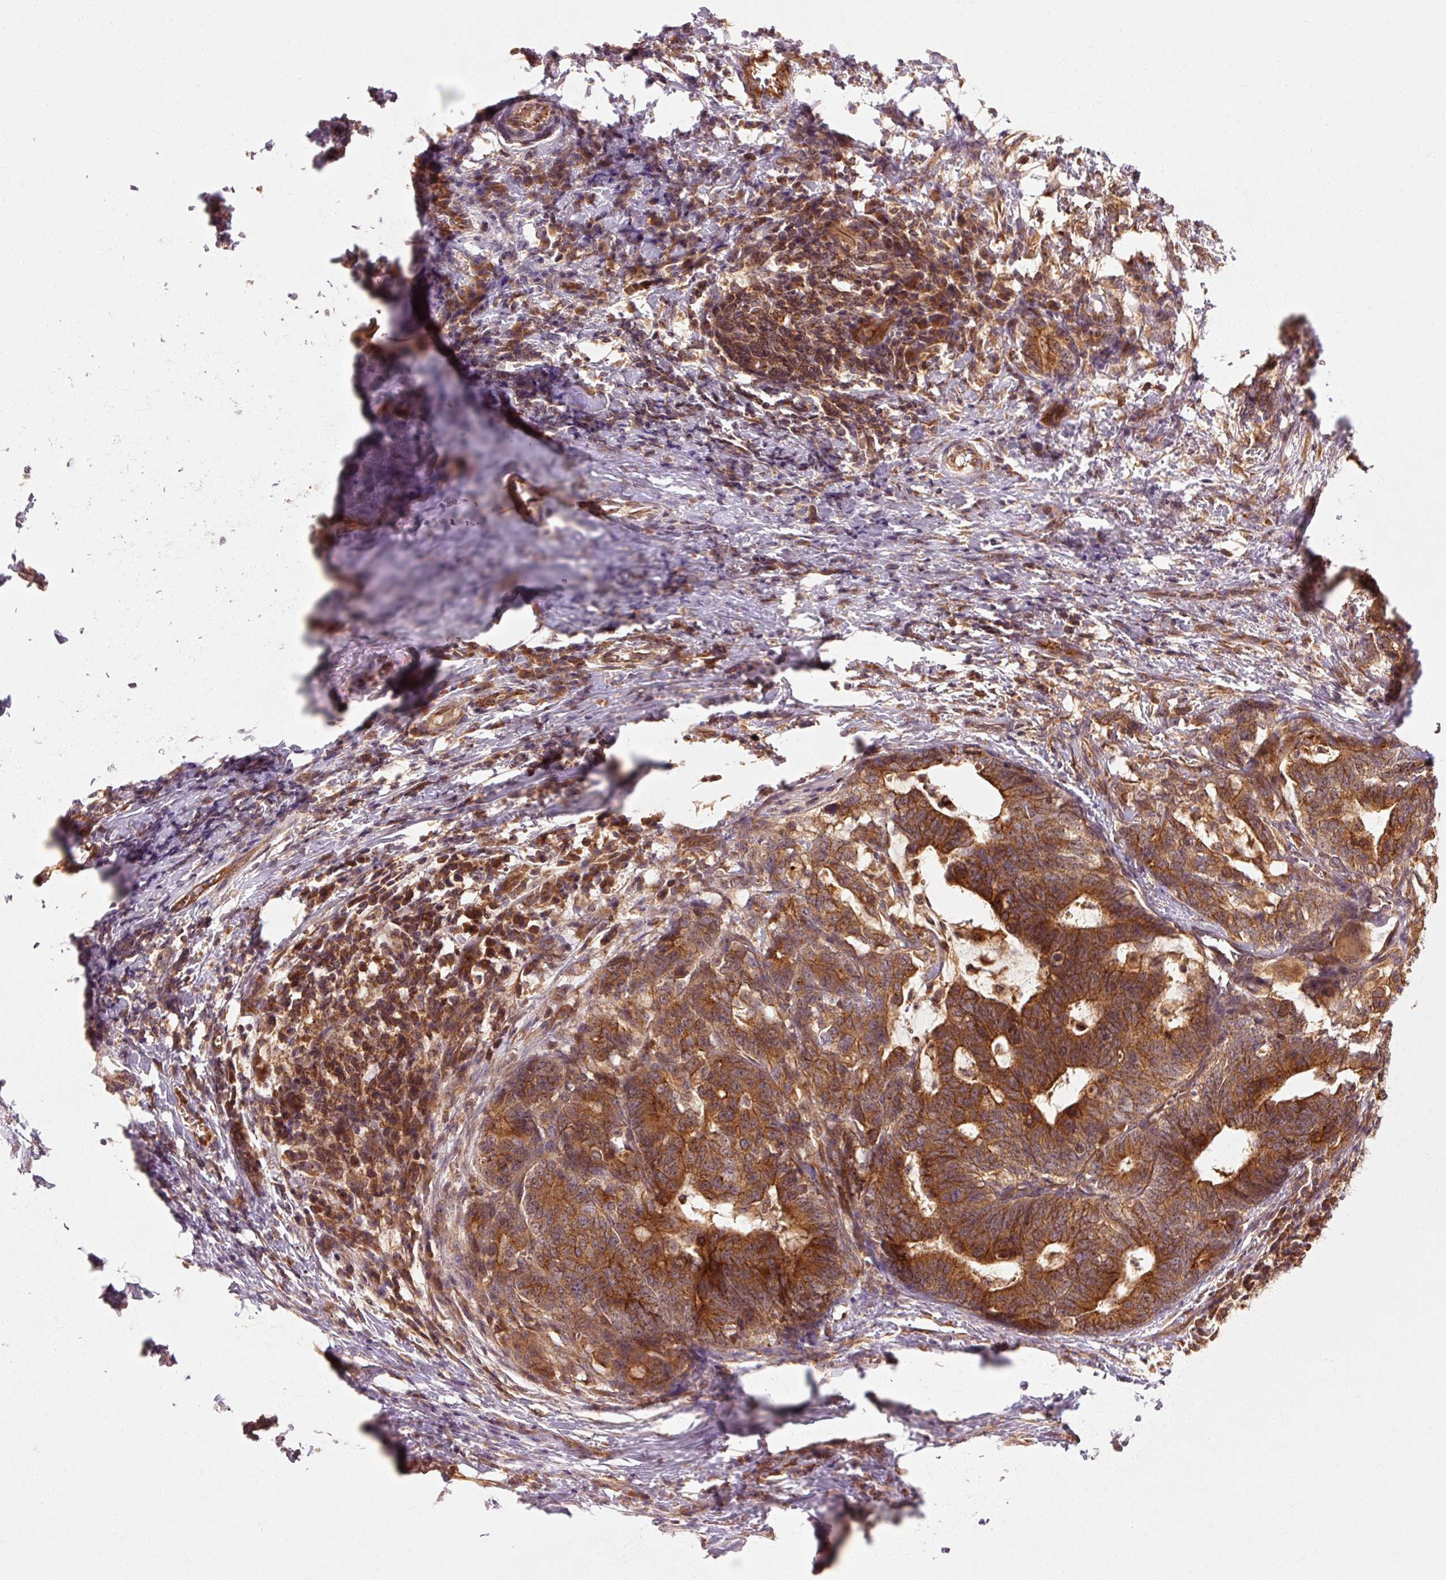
{"staining": {"intensity": "strong", "quantity": ">75%", "location": "cytoplasmic/membranous"}, "tissue": "stomach cancer", "cell_type": "Tumor cells", "image_type": "cancer", "snomed": [{"axis": "morphology", "description": "Normal tissue, NOS"}, {"axis": "morphology", "description": "Adenocarcinoma, NOS"}, {"axis": "topography", "description": "Stomach"}], "caption": "Immunohistochemistry (IHC) photomicrograph of human stomach cancer (adenocarcinoma) stained for a protein (brown), which demonstrates high levels of strong cytoplasmic/membranous expression in approximately >75% of tumor cells.", "gene": "CTNNA1", "patient": {"sex": "female", "age": 64}}